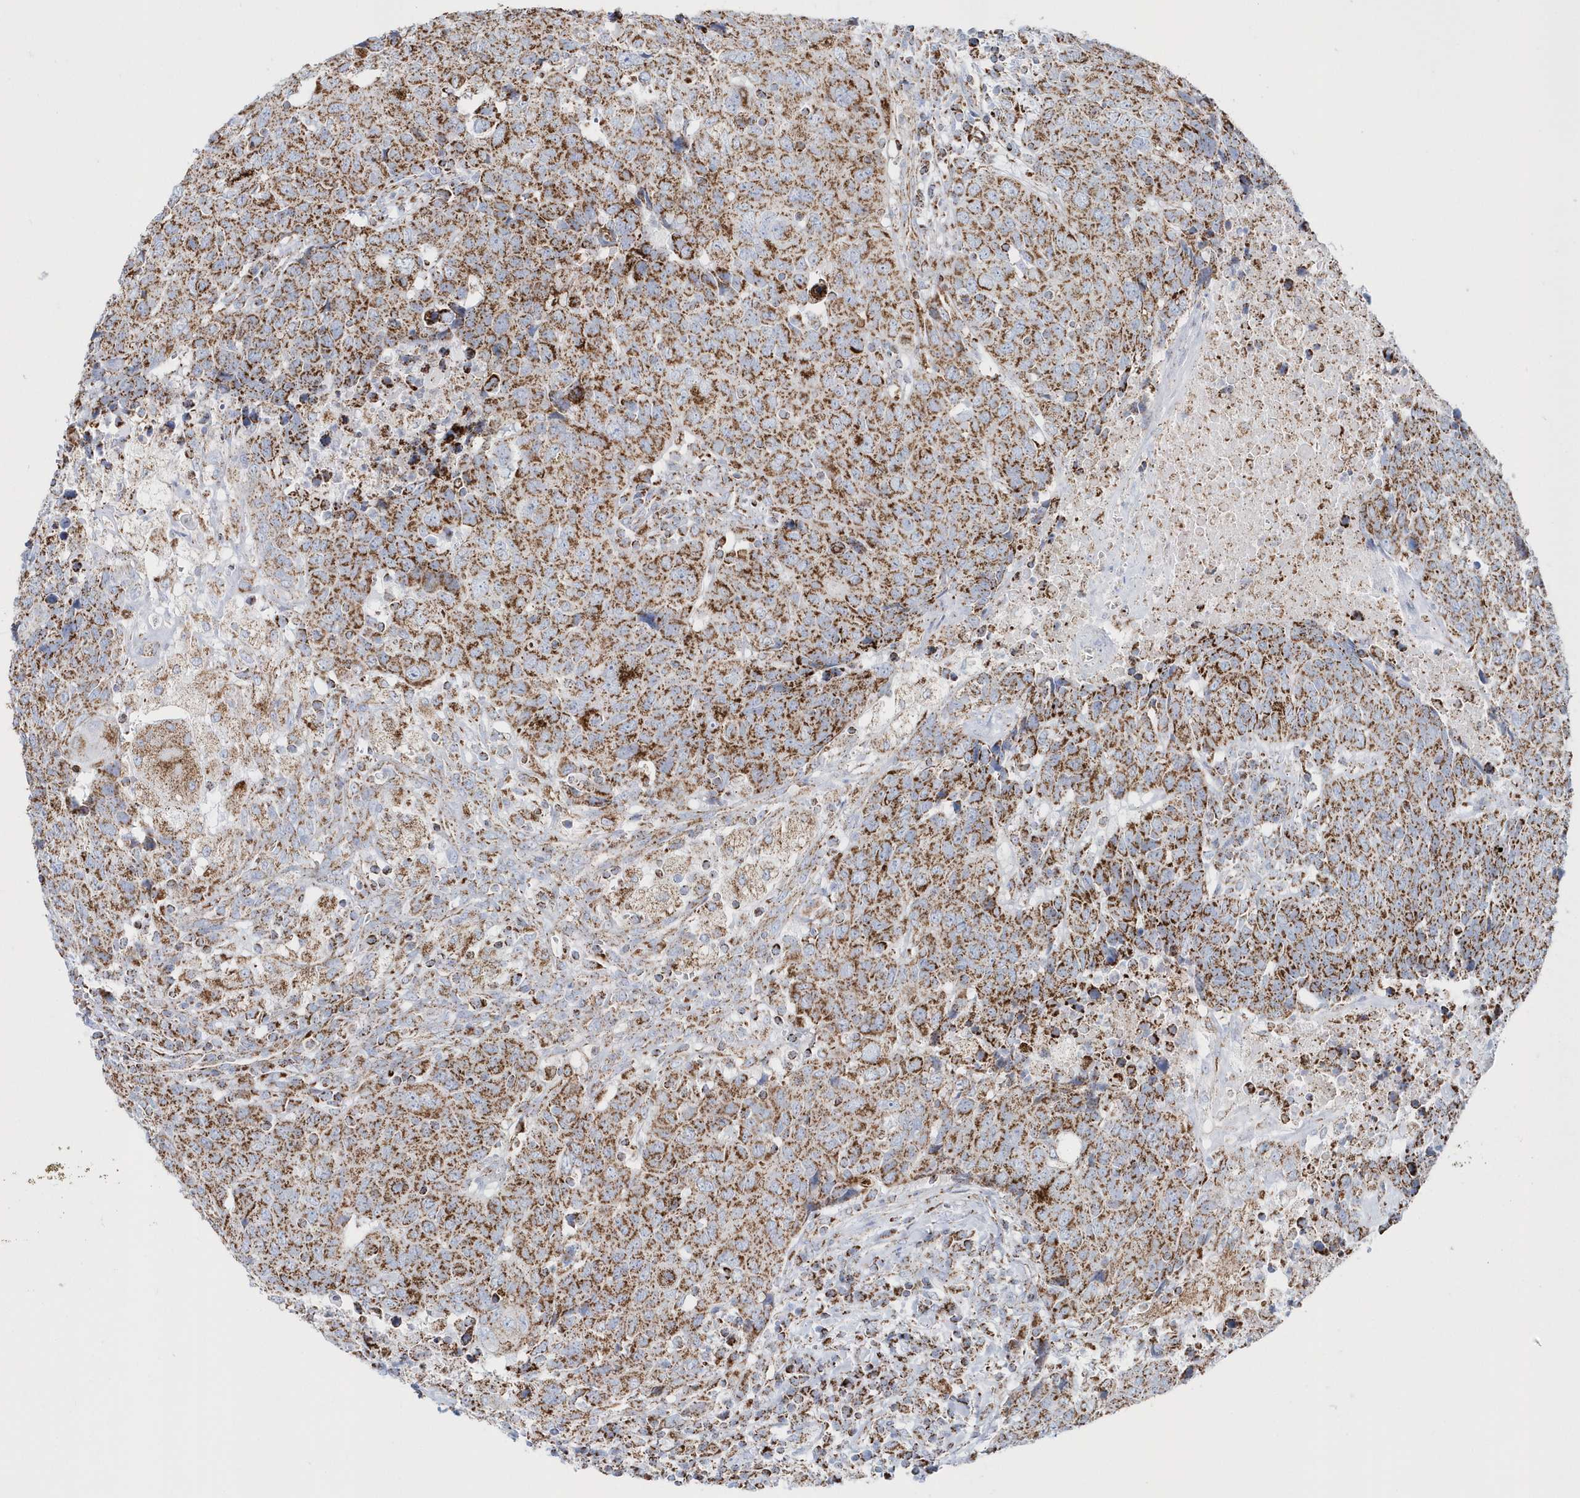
{"staining": {"intensity": "moderate", "quantity": ">75%", "location": "cytoplasmic/membranous"}, "tissue": "head and neck cancer", "cell_type": "Tumor cells", "image_type": "cancer", "snomed": [{"axis": "morphology", "description": "Squamous cell carcinoma, NOS"}, {"axis": "topography", "description": "Head-Neck"}], "caption": "There is medium levels of moderate cytoplasmic/membranous expression in tumor cells of head and neck squamous cell carcinoma, as demonstrated by immunohistochemical staining (brown color).", "gene": "TMCO6", "patient": {"sex": "male", "age": 66}}